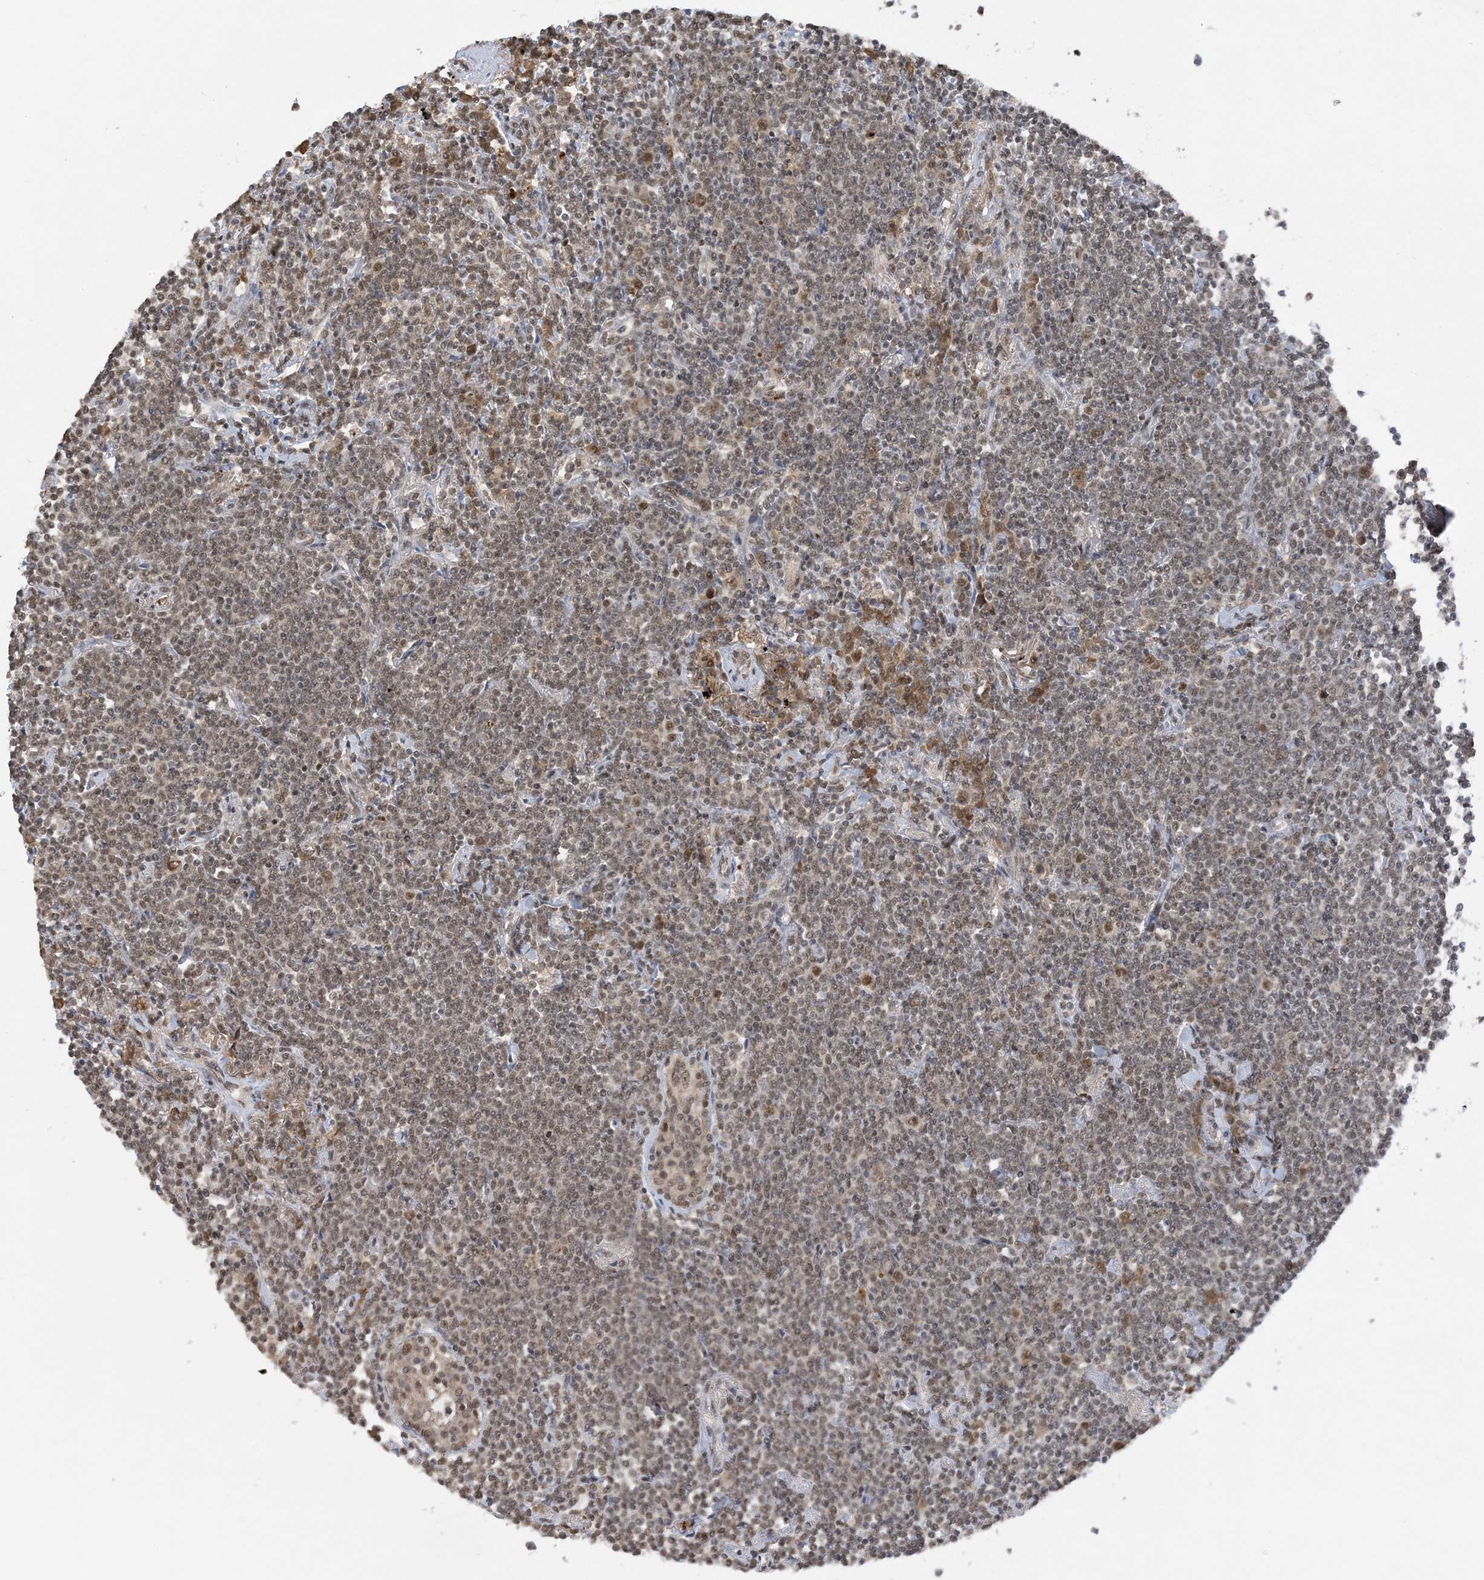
{"staining": {"intensity": "moderate", "quantity": ">75%", "location": "nuclear"}, "tissue": "lymphoma", "cell_type": "Tumor cells", "image_type": "cancer", "snomed": [{"axis": "morphology", "description": "Malignant lymphoma, non-Hodgkin's type, Low grade"}, {"axis": "topography", "description": "Lung"}], "caption": "Immunohistochemistry micrograph of neoplastic tissue: human low-grade malignant lymphoma, non-Hodgkin's type stained using immunohistochemistry exhibits medium levels of moderate protein expression localized specifically in the nuclear of tumor cells, appearing as a nuclear brown color.", "gene": "ACYP2", "patient": {"sex": "female", "age": 71}}